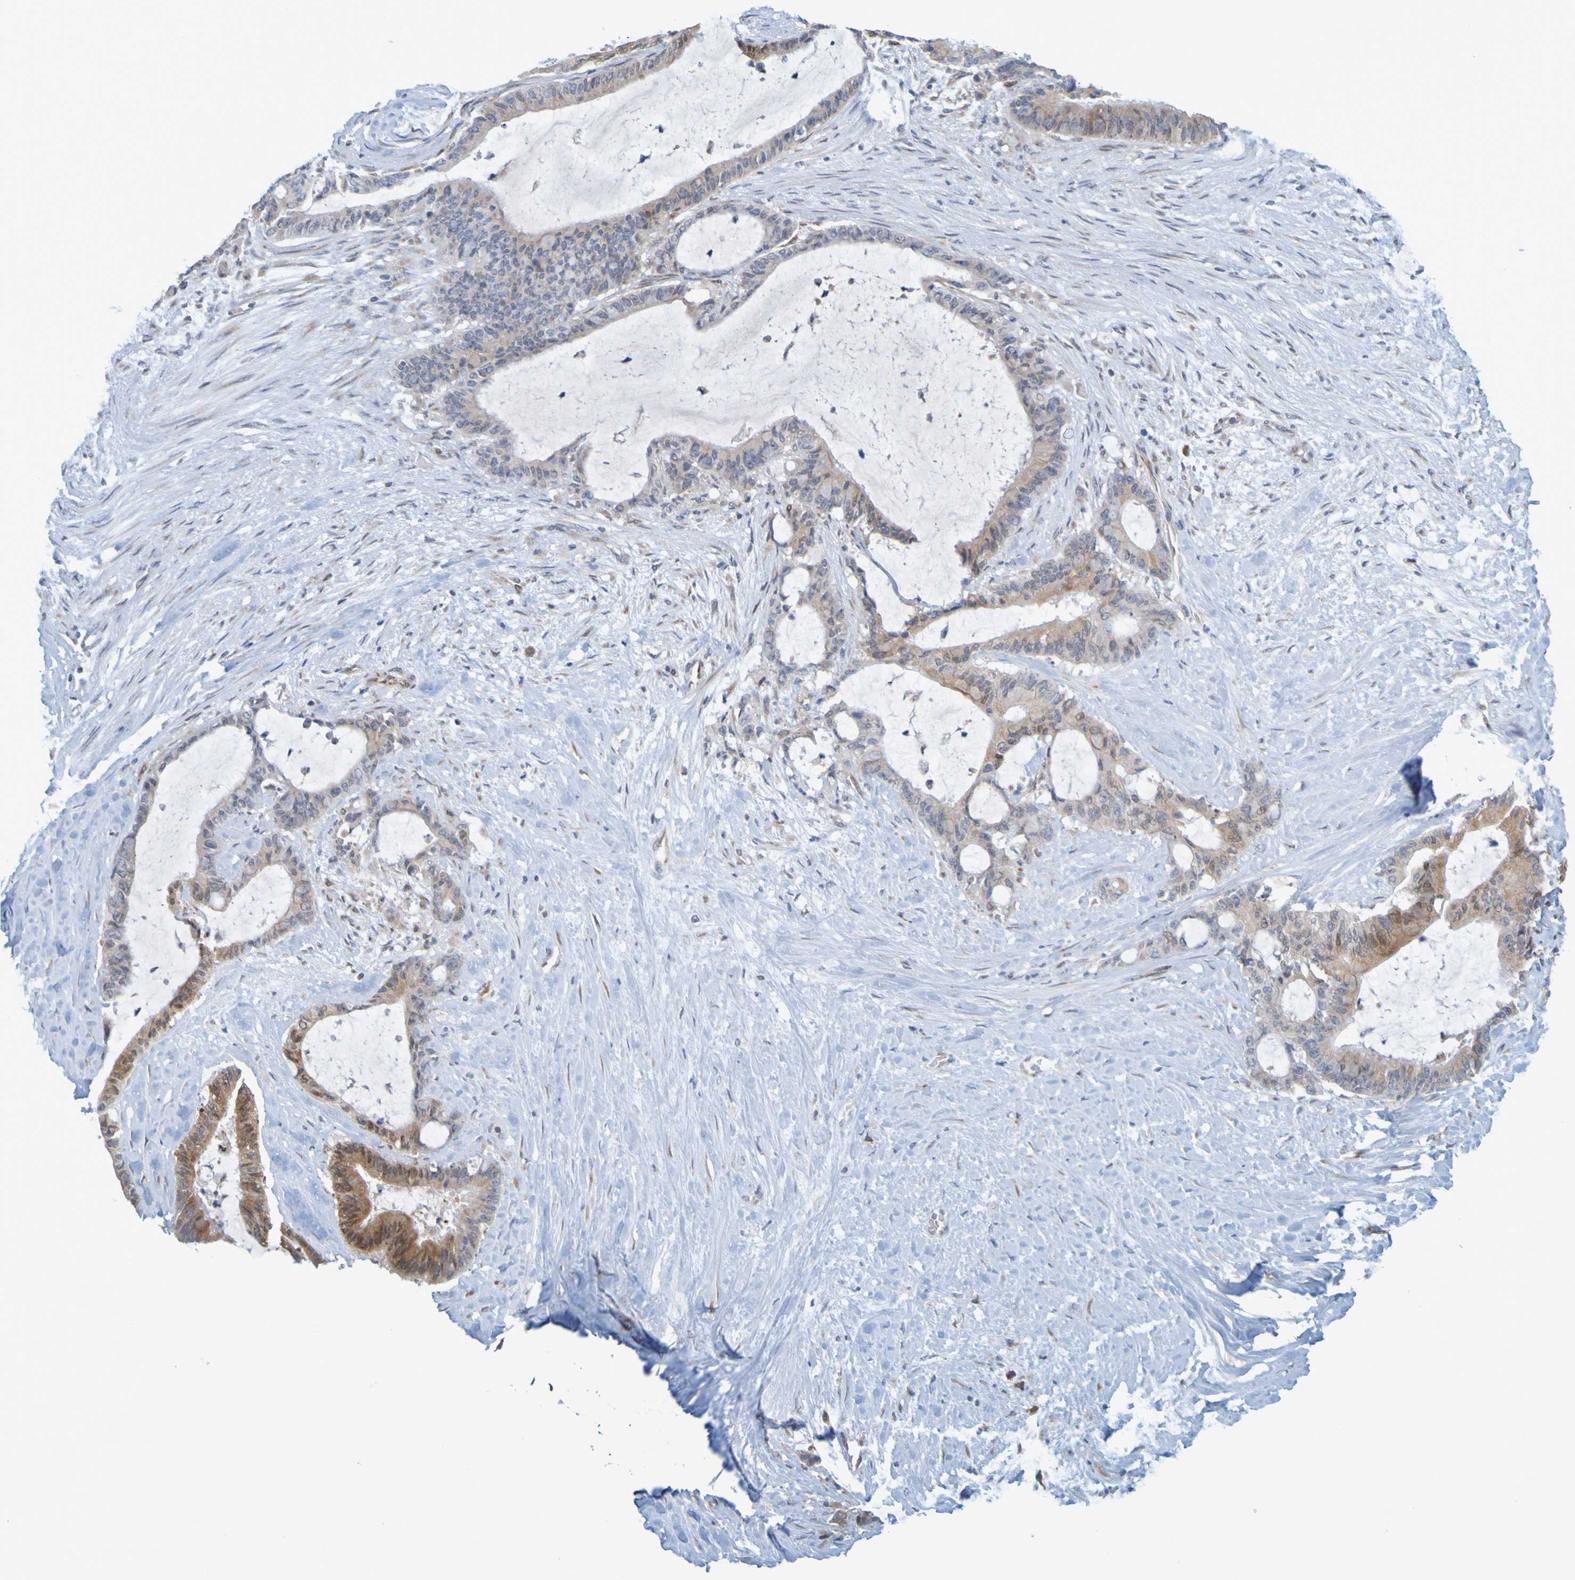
{"staining": {"intensity": "moderate", "quantity": ">75%", "location": "cytoplasmic/membranous"}, "tissue": "liver cancer", "cell_type": "Tumor cells", "image_type": "cancer", "snomed": [{"axis": "morphology", "description": "Cholangiocarcinoma"}, {"axis": "topography", "description": "Liver"}], "caption": "Protein expression analysis of human liver cancer (cholangiocarcinoma) reveals moderate cytoplasmic/membranous positivity in approximately >75% of tumor cells.", "gene": "MOGS", "patient": {"sex": "female", "age": 73}}